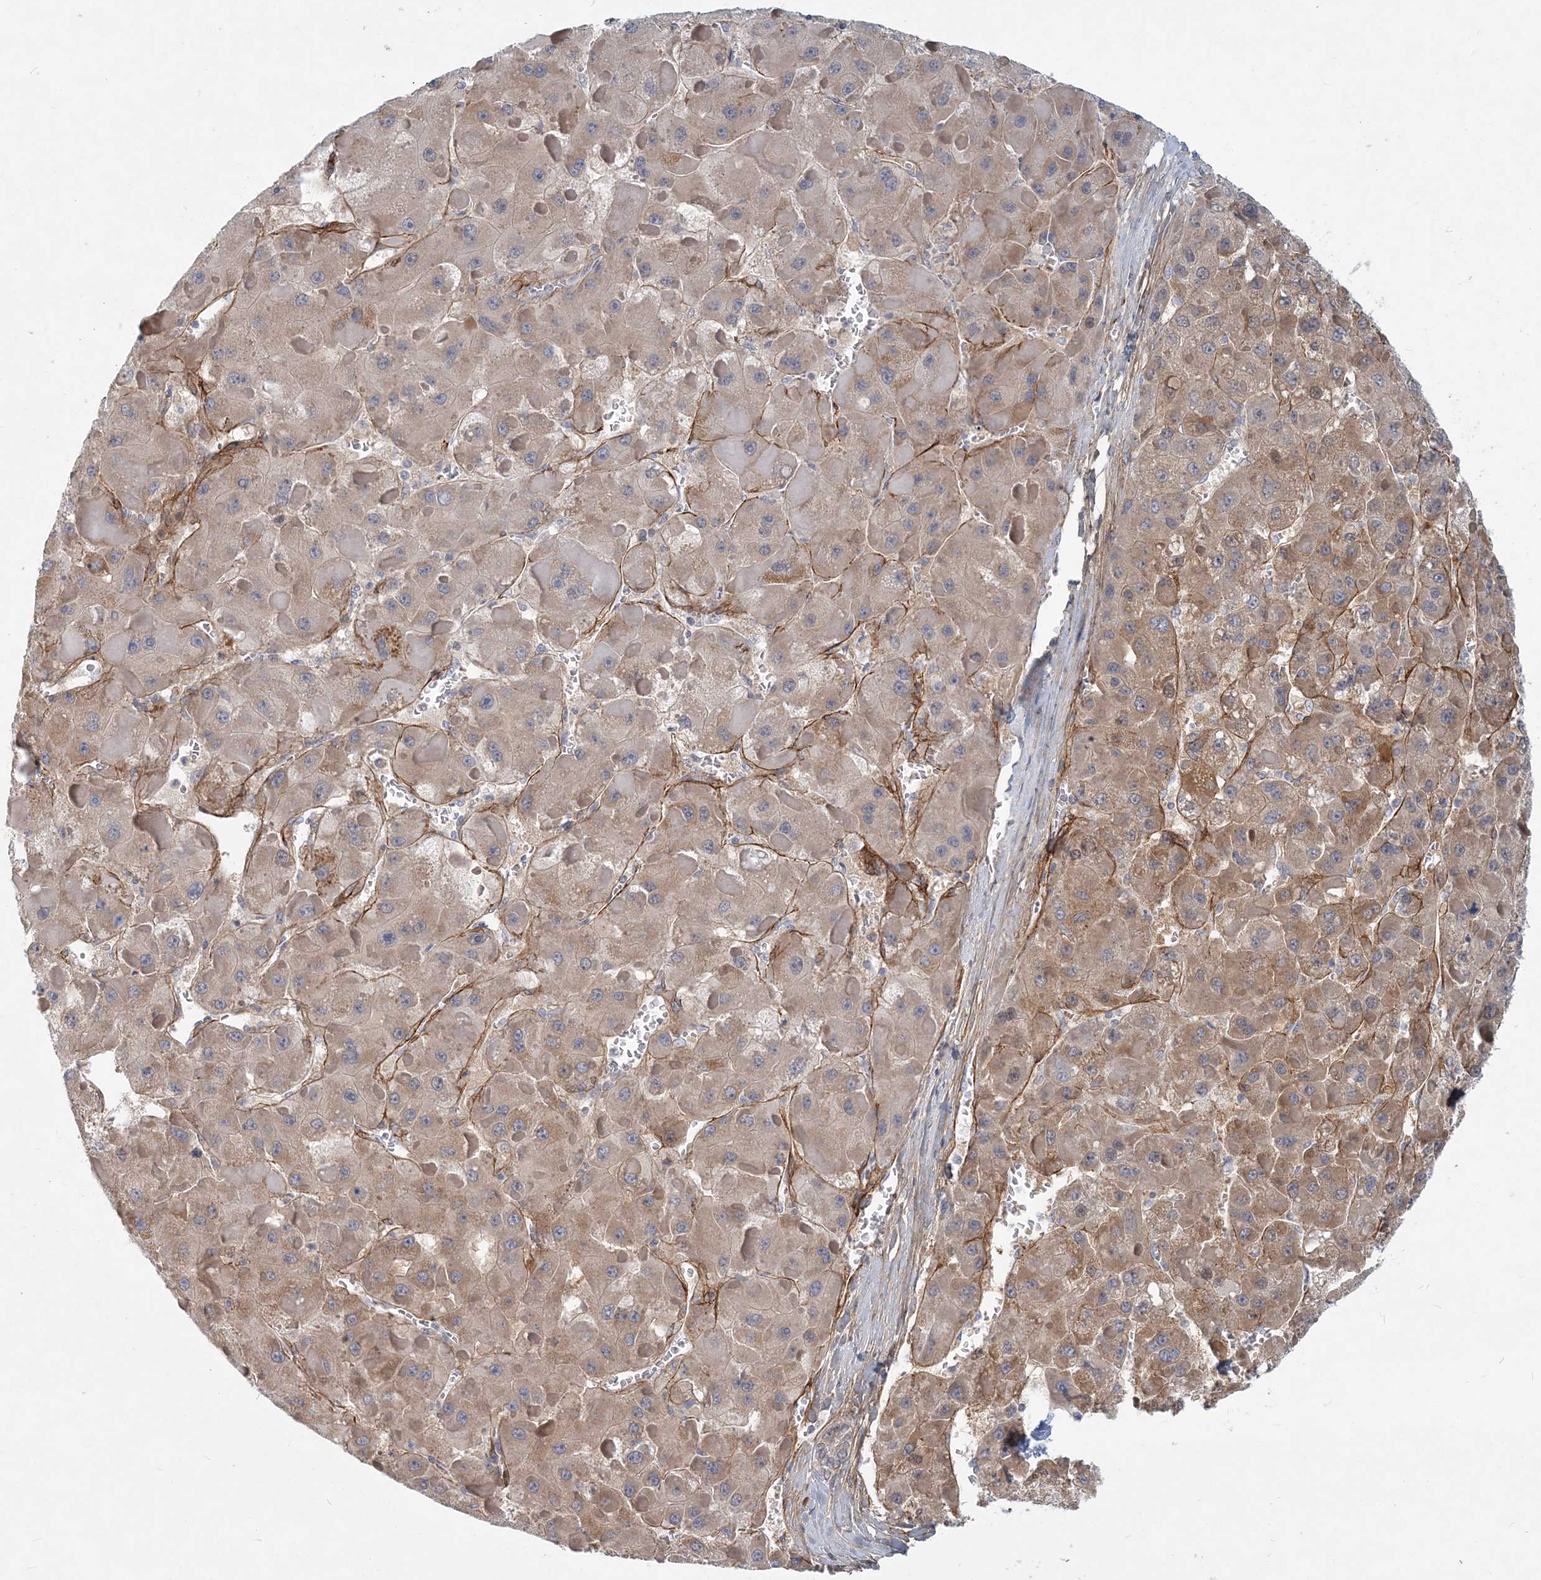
{"staining": {"intensity": "moderate", "quantity": "25%-75%", "location": "cytoplasmic/membranous"}, "tissue": "liver cancer", "cell_type": "Tumor cells", "image_type": "cancer", "snomed": [{"axis": "morphology", "description": "Carcinoma, Hepatocellular, NOS"}, {"axis": "topography", "description": "Liver"}], "caption": "IHC (DAB (3,3'-diaminobenzidine)) staining of liver hepatocellular carcinoma demonstrates moderate cytoplasmic/membranous protein positivity in about 25%-75% of tumor cells.", "gene": "GMPPA", "patient": {"sex": "female", "age": 73}}